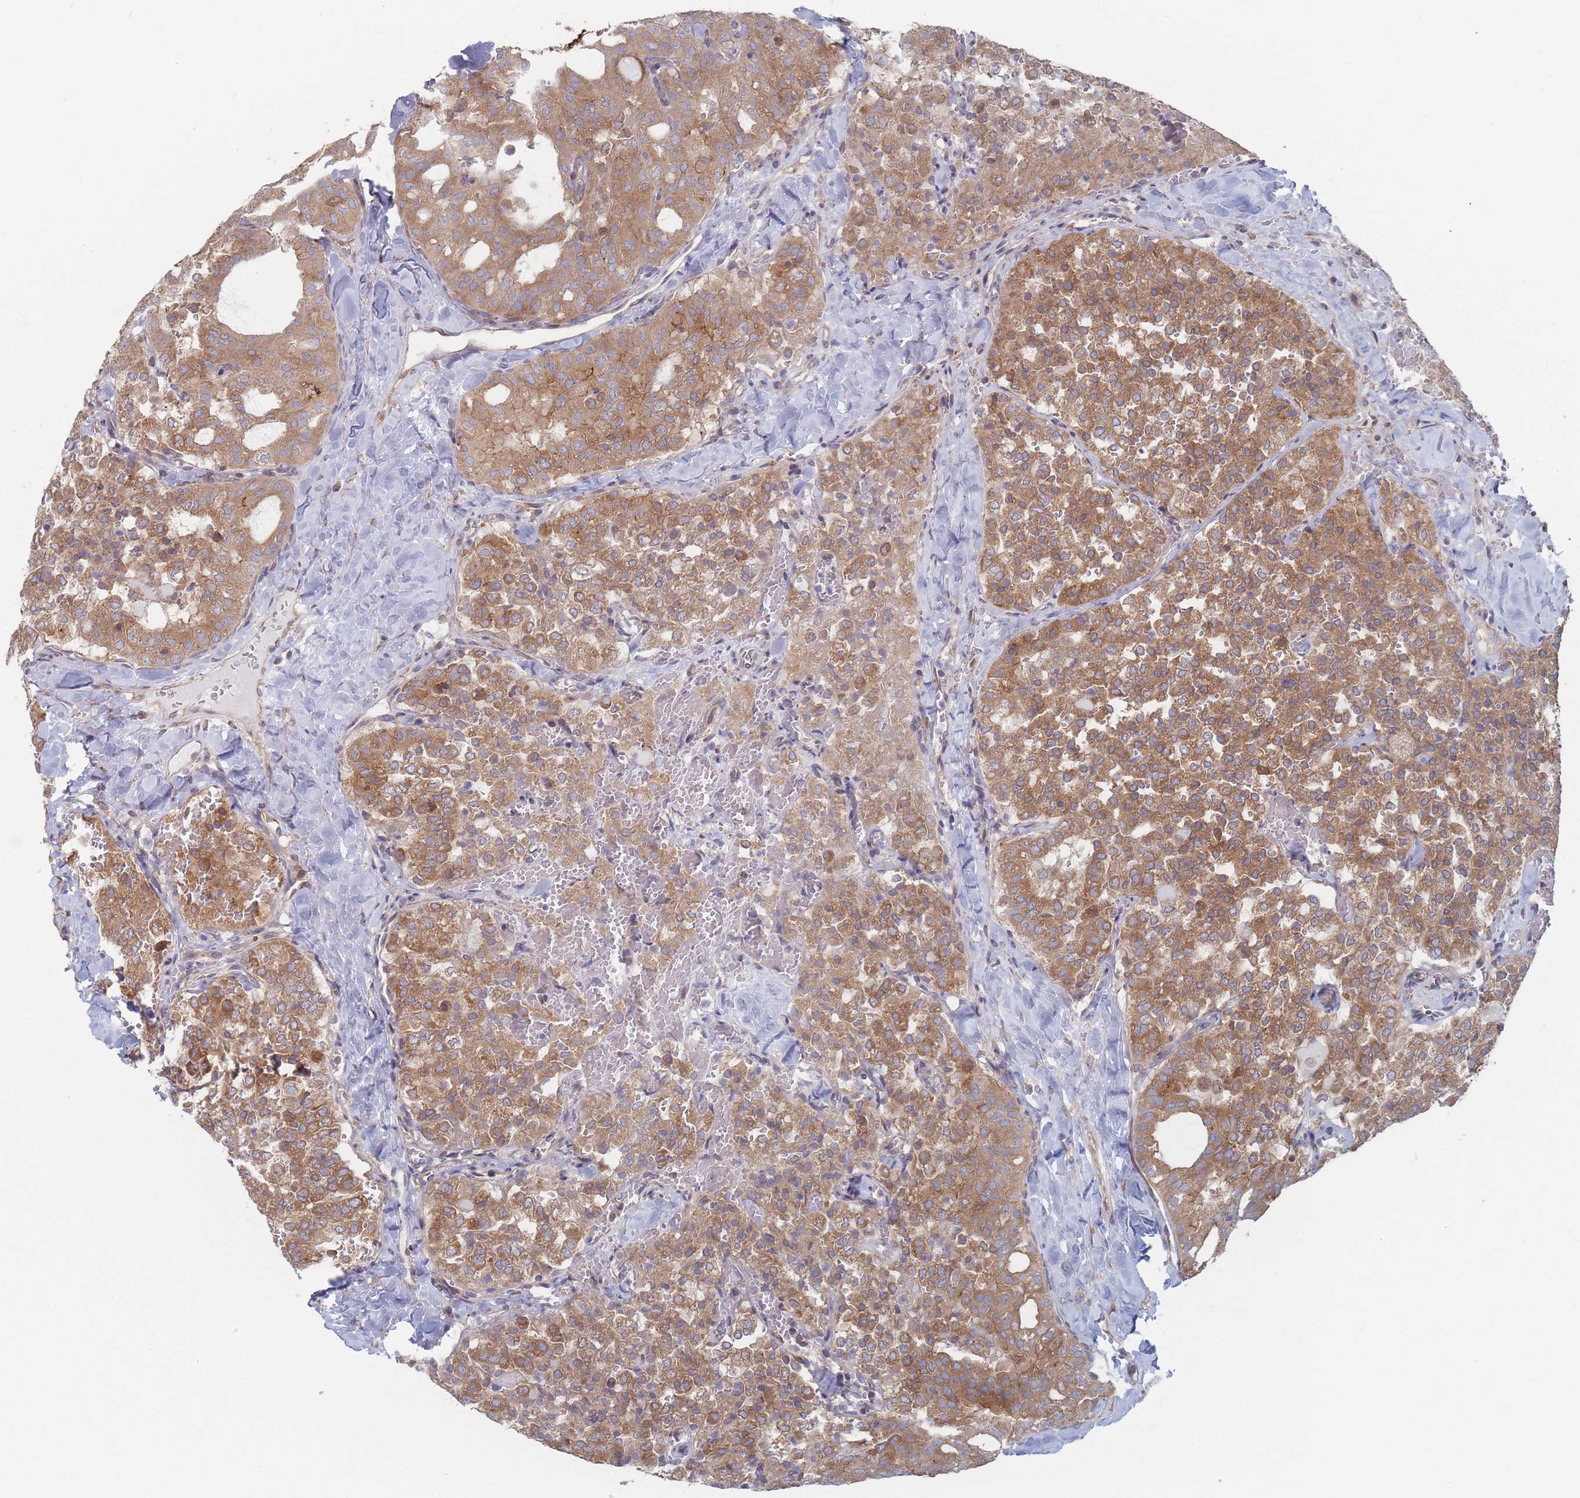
{"staining": {"intensity": "strong", "quantity": ">75%", "location": "cytoplasmic/membranous"}, "tissue": "thyroid cancer", "cell_type": "Tumor cells", "image_type": "cancer", "snomed": [{"axis": "morphology", "description": "Follicular adenoma carcinoma, NOS"}, {"axis": "topography", "description": "Thyroid gland"}], "caption": "Immunohistochemistry (IHC) image of neoplastic tissue: thyroid cancer stained using IHC demonstrates high levels of strong protein expression localized specifically in the cytoplasmic/membranous of tumor cells, appearing as a cytoplasmic/membranous brown color.", "gene": "KDSR", "patient": {"sex": "male", "age": 75}}